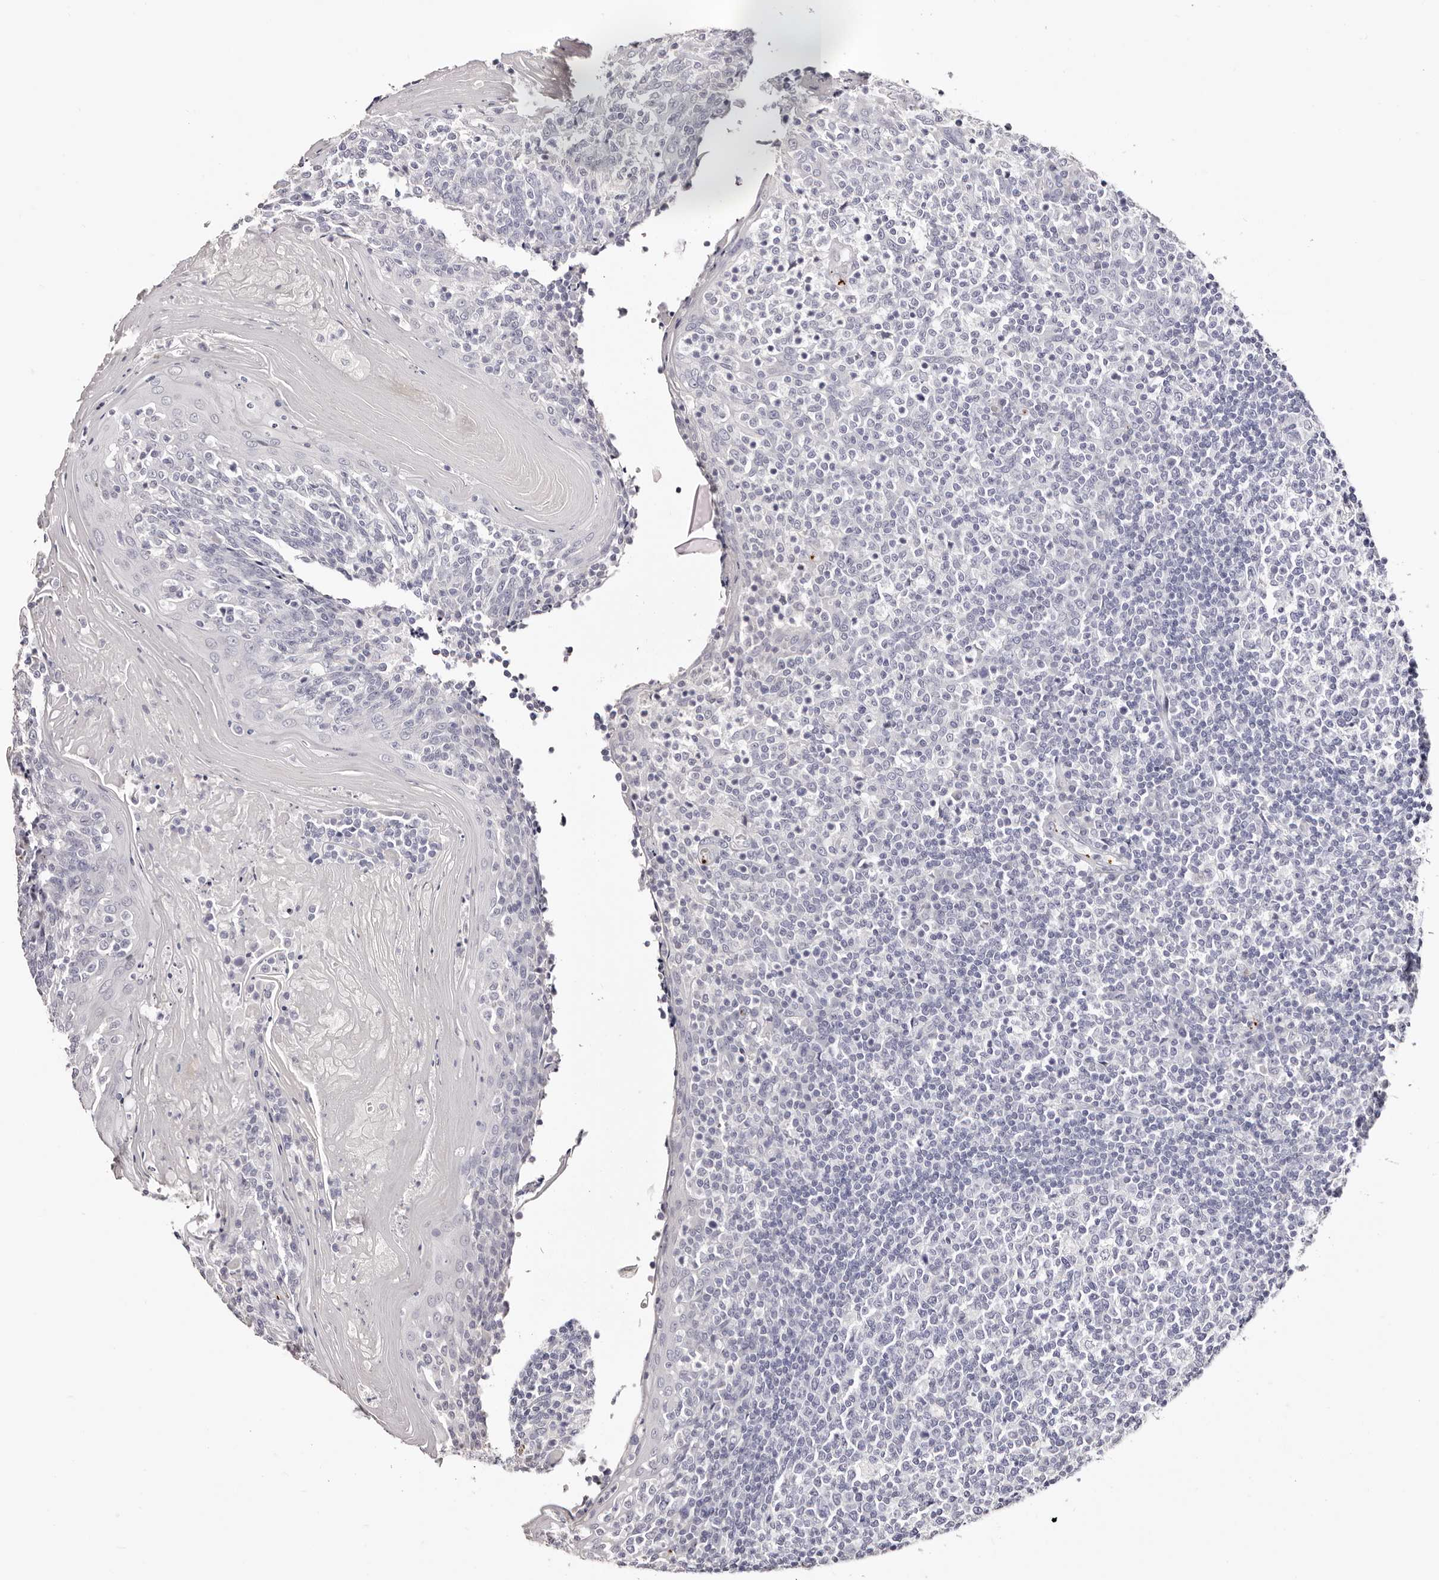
{"staining": {"intensity": "negative", "quantity": "none", "location": "none"}, "tissue": "tonsil", "cell_type": "Germinal center cells", "image_type": "normal", "snomed": [{"axis": "morphology", "description": "Normal tissue, NOS"}, {"axis": "topography", "description": "Tonsil"}], "caption": "Immunohistochemical staining of normal tonsil demonstrates no significant positivity in germinal center cells.", "gene": "PF4", "patient": {"sex": "female", "age": 19}}